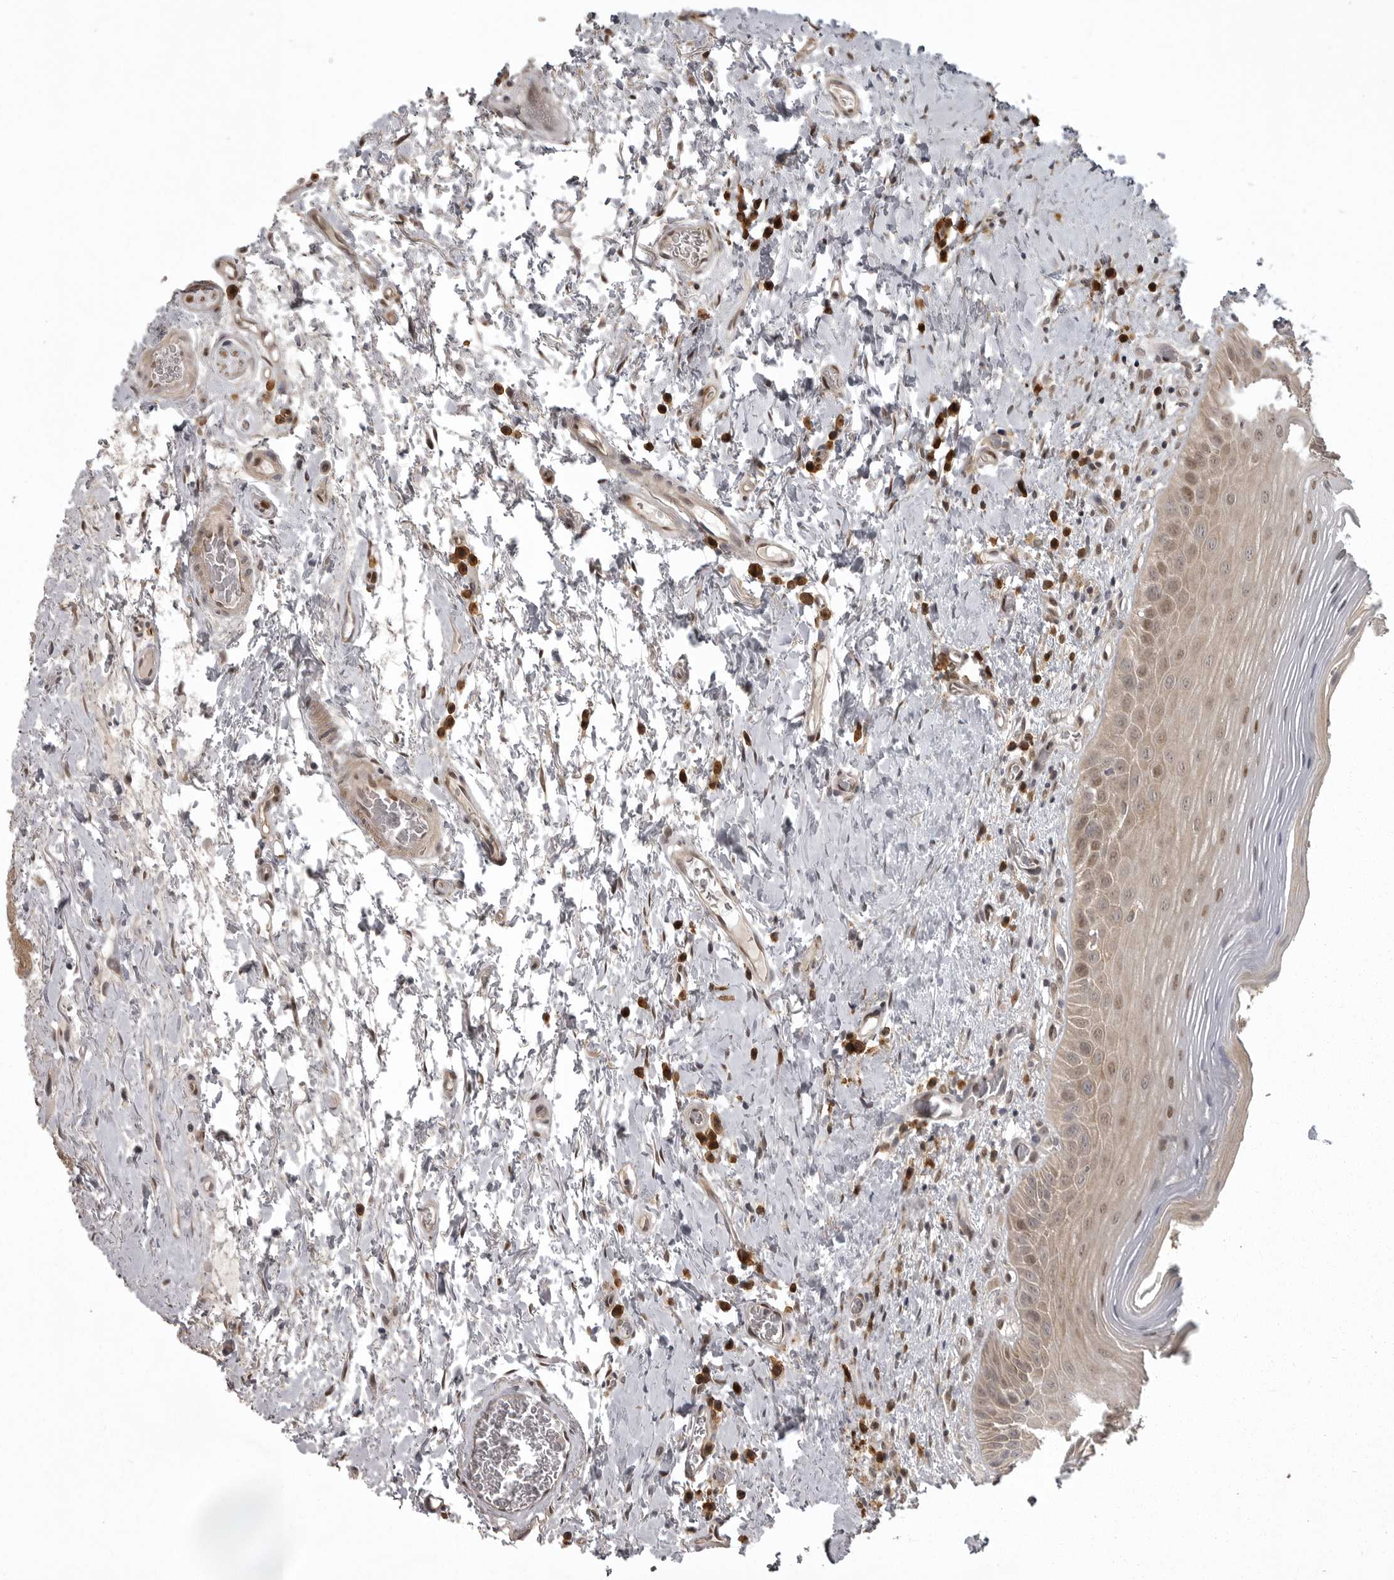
{"staining": {"intensity": "moderate", "quantity": ">75%", "location": "cytoplasmic/membranous,nuclear"}, "tissue": "oral mucosa", "cell_type": "Squamous epithelial cells", "image_type": "normal", "snomed": [{"axis": "morphology", "description": "Normal tissue, NOS"}, {"axis": "topography", "description": "Oral tissue"}], "caption": "An image of human oral mucosa stained for a protein demonstrates moderate cytoplasmic/membranous,nuclear brown staining in squamous epithelial cells.", "gene": "SNX16", "patient": {"sex": "male", "age": 82}}